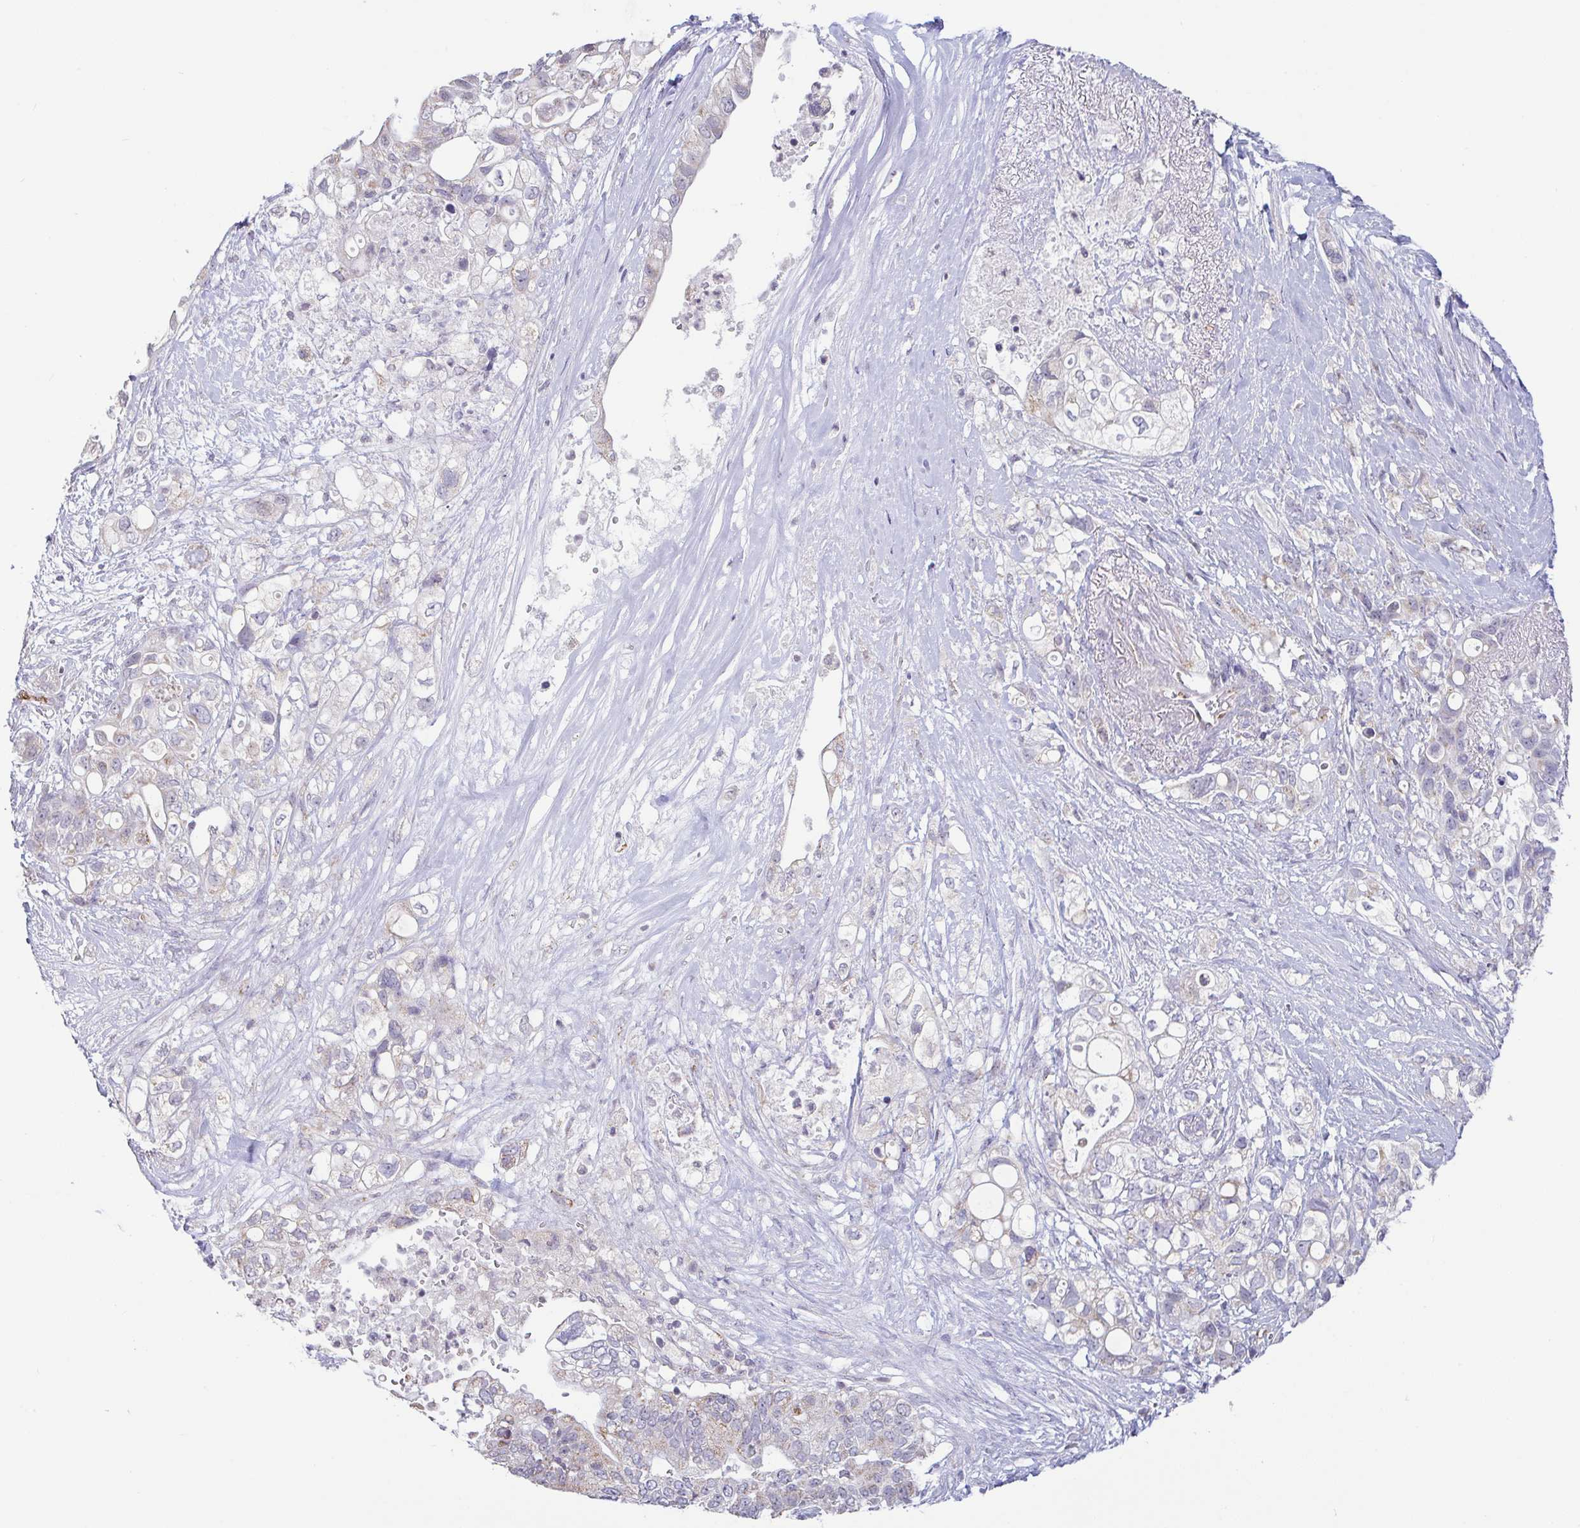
{"staining": {"intensity": "negative", "quantity": "none", "location": "none"}, "tissue": "pancreatic cancer", "cell_type": "Tumor cells", "image_type": "cancer", "snomed": [{"axis": "morphology", "description": "Adenocarcinoma, NOS"}, {"axis": "topography", "description": "Pancreas"}], "caption": "Pancreatic cancer was stained to show a protein in brown. There is no significant staining in tumor cells.", "gene": "PLCD4", "patient": {"sex": "female", "age": 72}}